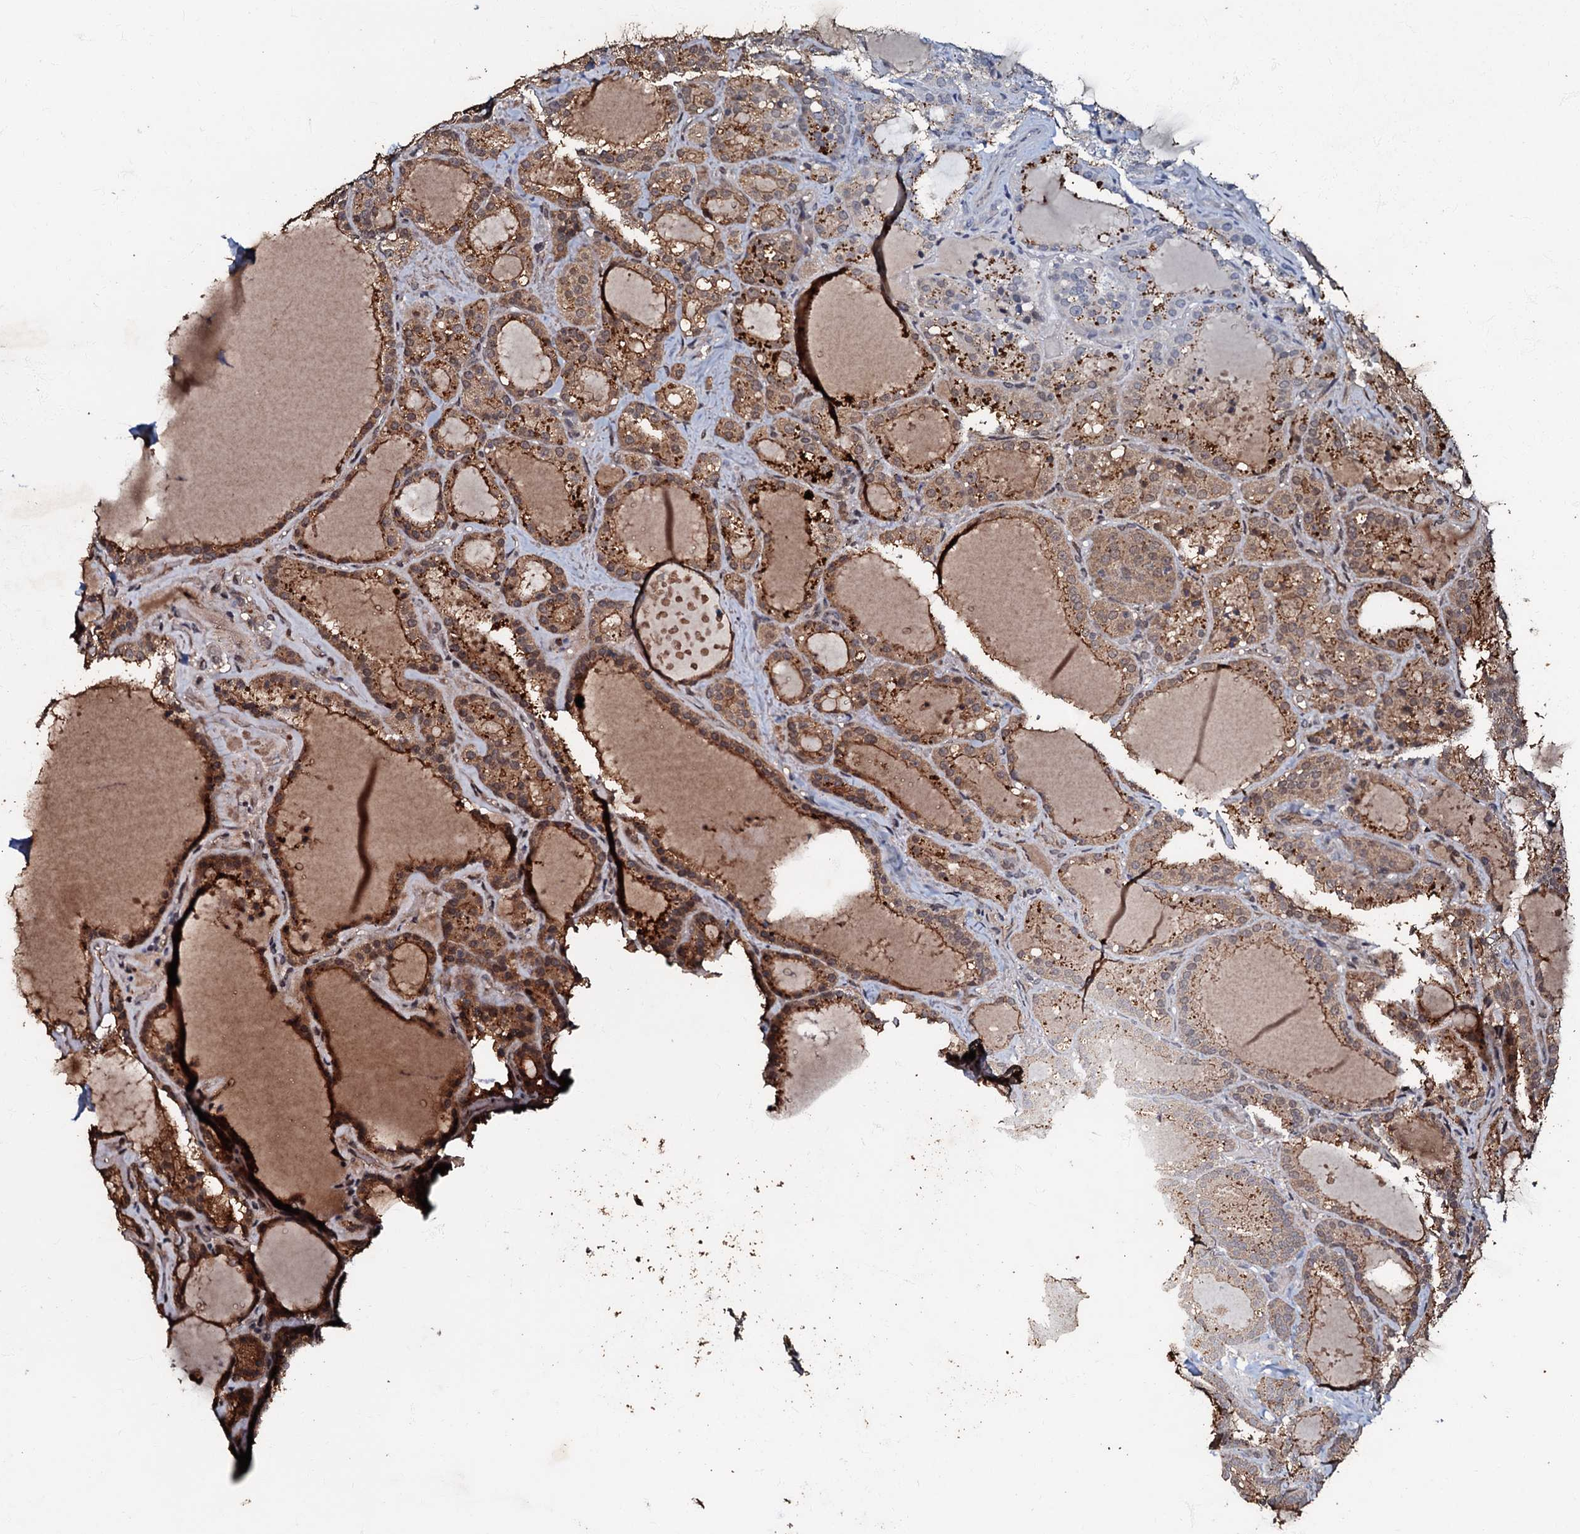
{"staining": {"intensity": "moderate", "quantity": ">75%", "location": "cytoplasmic/membranous"}, "tissue": "thyroid cancer", "cell_type": "Tumor cells", "image_type": "cancer", "snomed": [{"axis": "morphology", "description": "Papillary adenocarcinoma, NOS"}, {"axis": "topography", "description": "Thyroid gland"}], "caption": "Immunohistochemical staining of thyroid papillary adenocarcinoma exhibits medium levels of moderate cytoplasmic/membranous positivity in about >75% of tumor cells.", "gene": "MANSC4", "patient": {"sex": "male", "age": 77}}